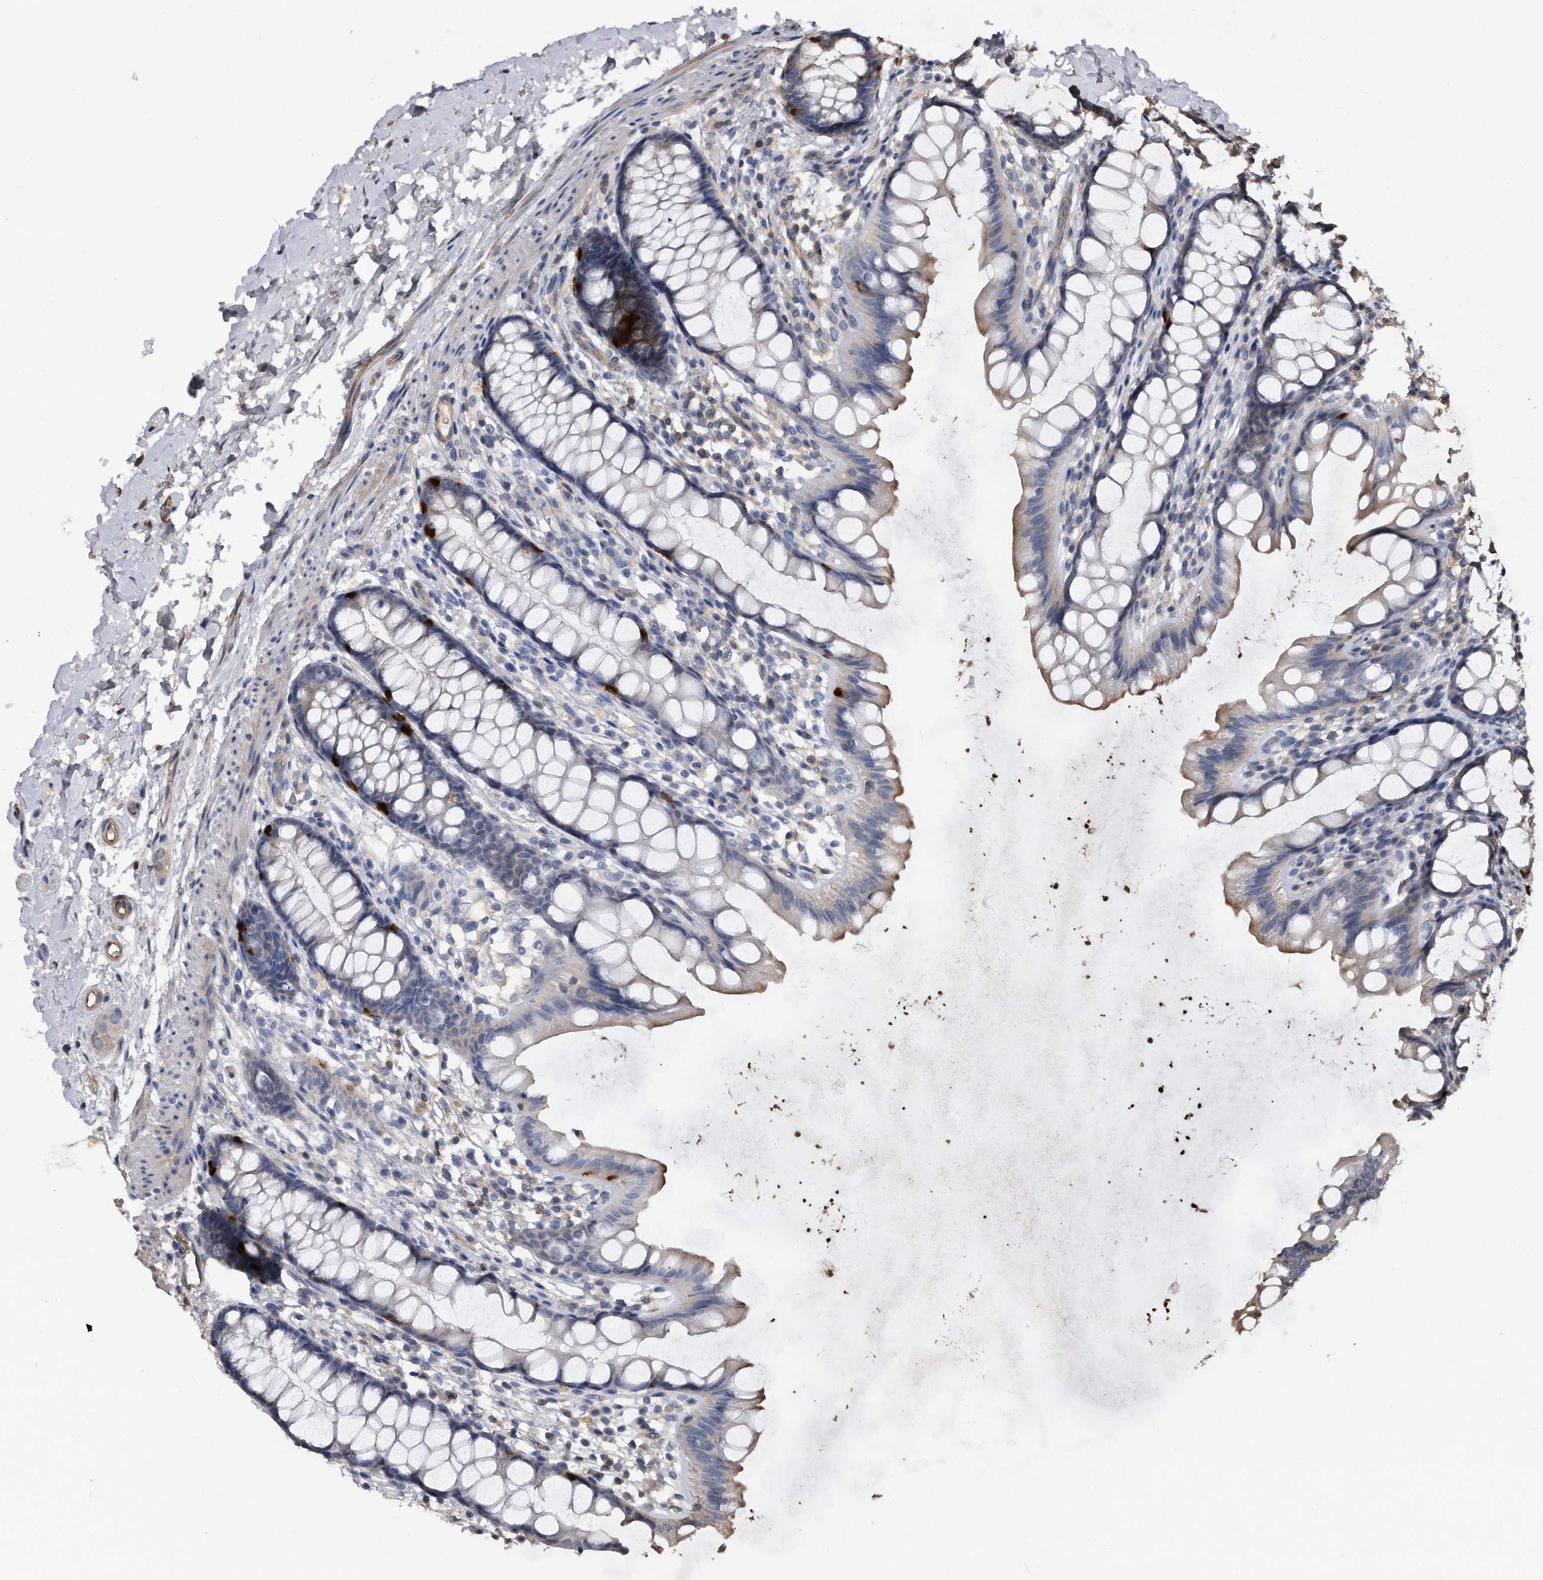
{"staining": {"intensity": "strong", "quantity": "<25%", "location": "cytoplasmic/membranous"}, "tissue": "rectum", "cell_type": "Glandular cells", "image_type": "normal", "snomed": [{"axis": "morphology", "description": "Normal tissue, NOS"}, {"axis": "topography", "description": "Rectum"}], "caption": "Protein staining by IHC demonstrates strong cytoplasmic/membranous positivity in about <25% of glandular cells in unremarkable rectum.", "gene": "KCND3", "patient": {"sex": "female", "age": 65}}